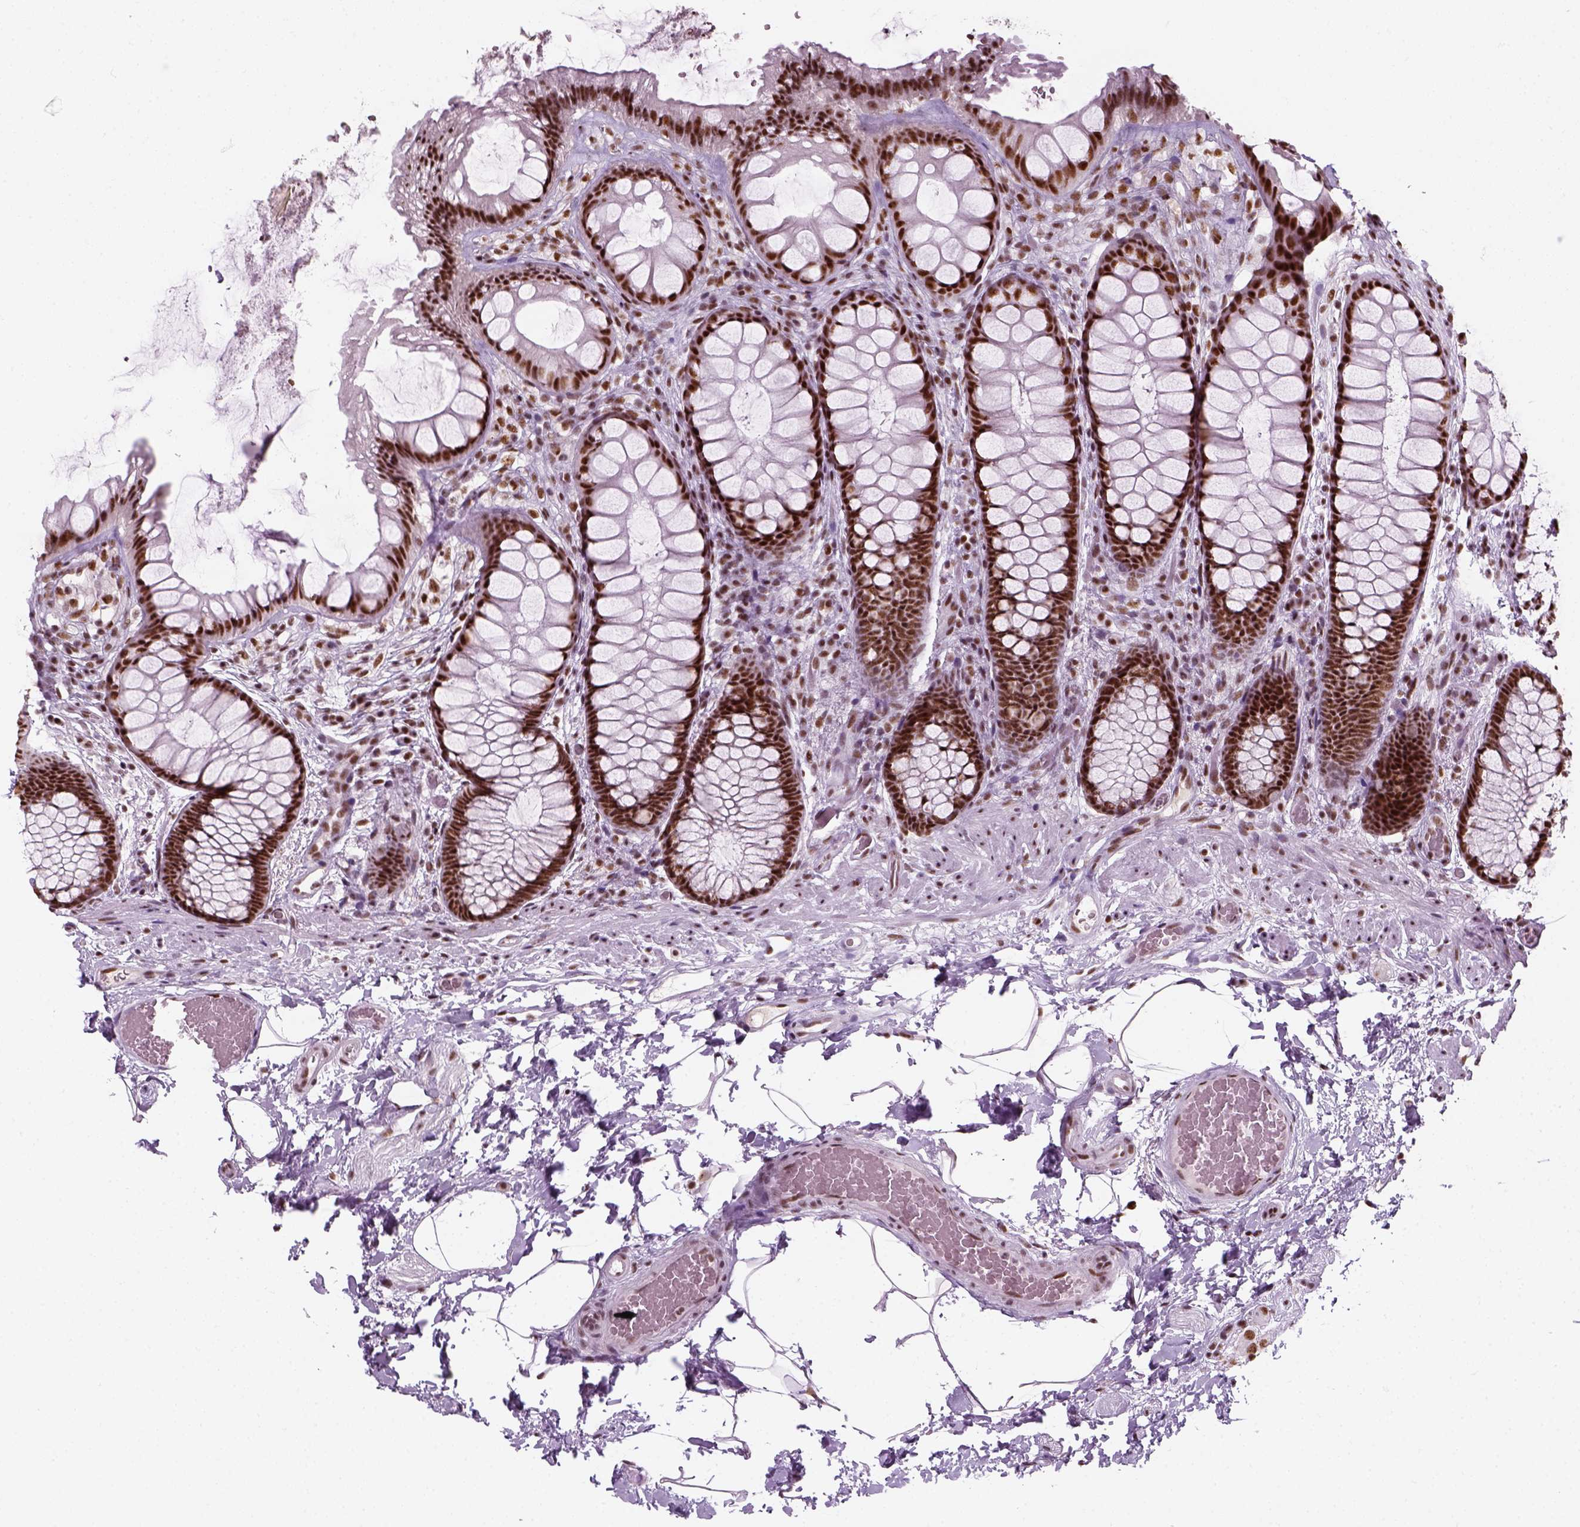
{"staining": {"intensity": "strong", "quantity": ">75%", "location": "nuclear"}, "tissue": "rectum", "cell_type": "Glandular cells", "image_type": "normal", "snomed": [{"axis": "morphology", "description": "Normal tissue, NOS"}, {"axis": "topography", "description": "Rectum"}], "caption": "Rectum stained with immunohistochemistry exhibits strong nuclear positivity in approximately >75% of glandular cells. (Stains: DAB (3,3'-diaminobenzidine) in brown, nuclei in blue, Microscopy: brightfield microscopy at high magnification).", "gene": "GTF2F1", "patient": {"sex": "female", "age": 62}}